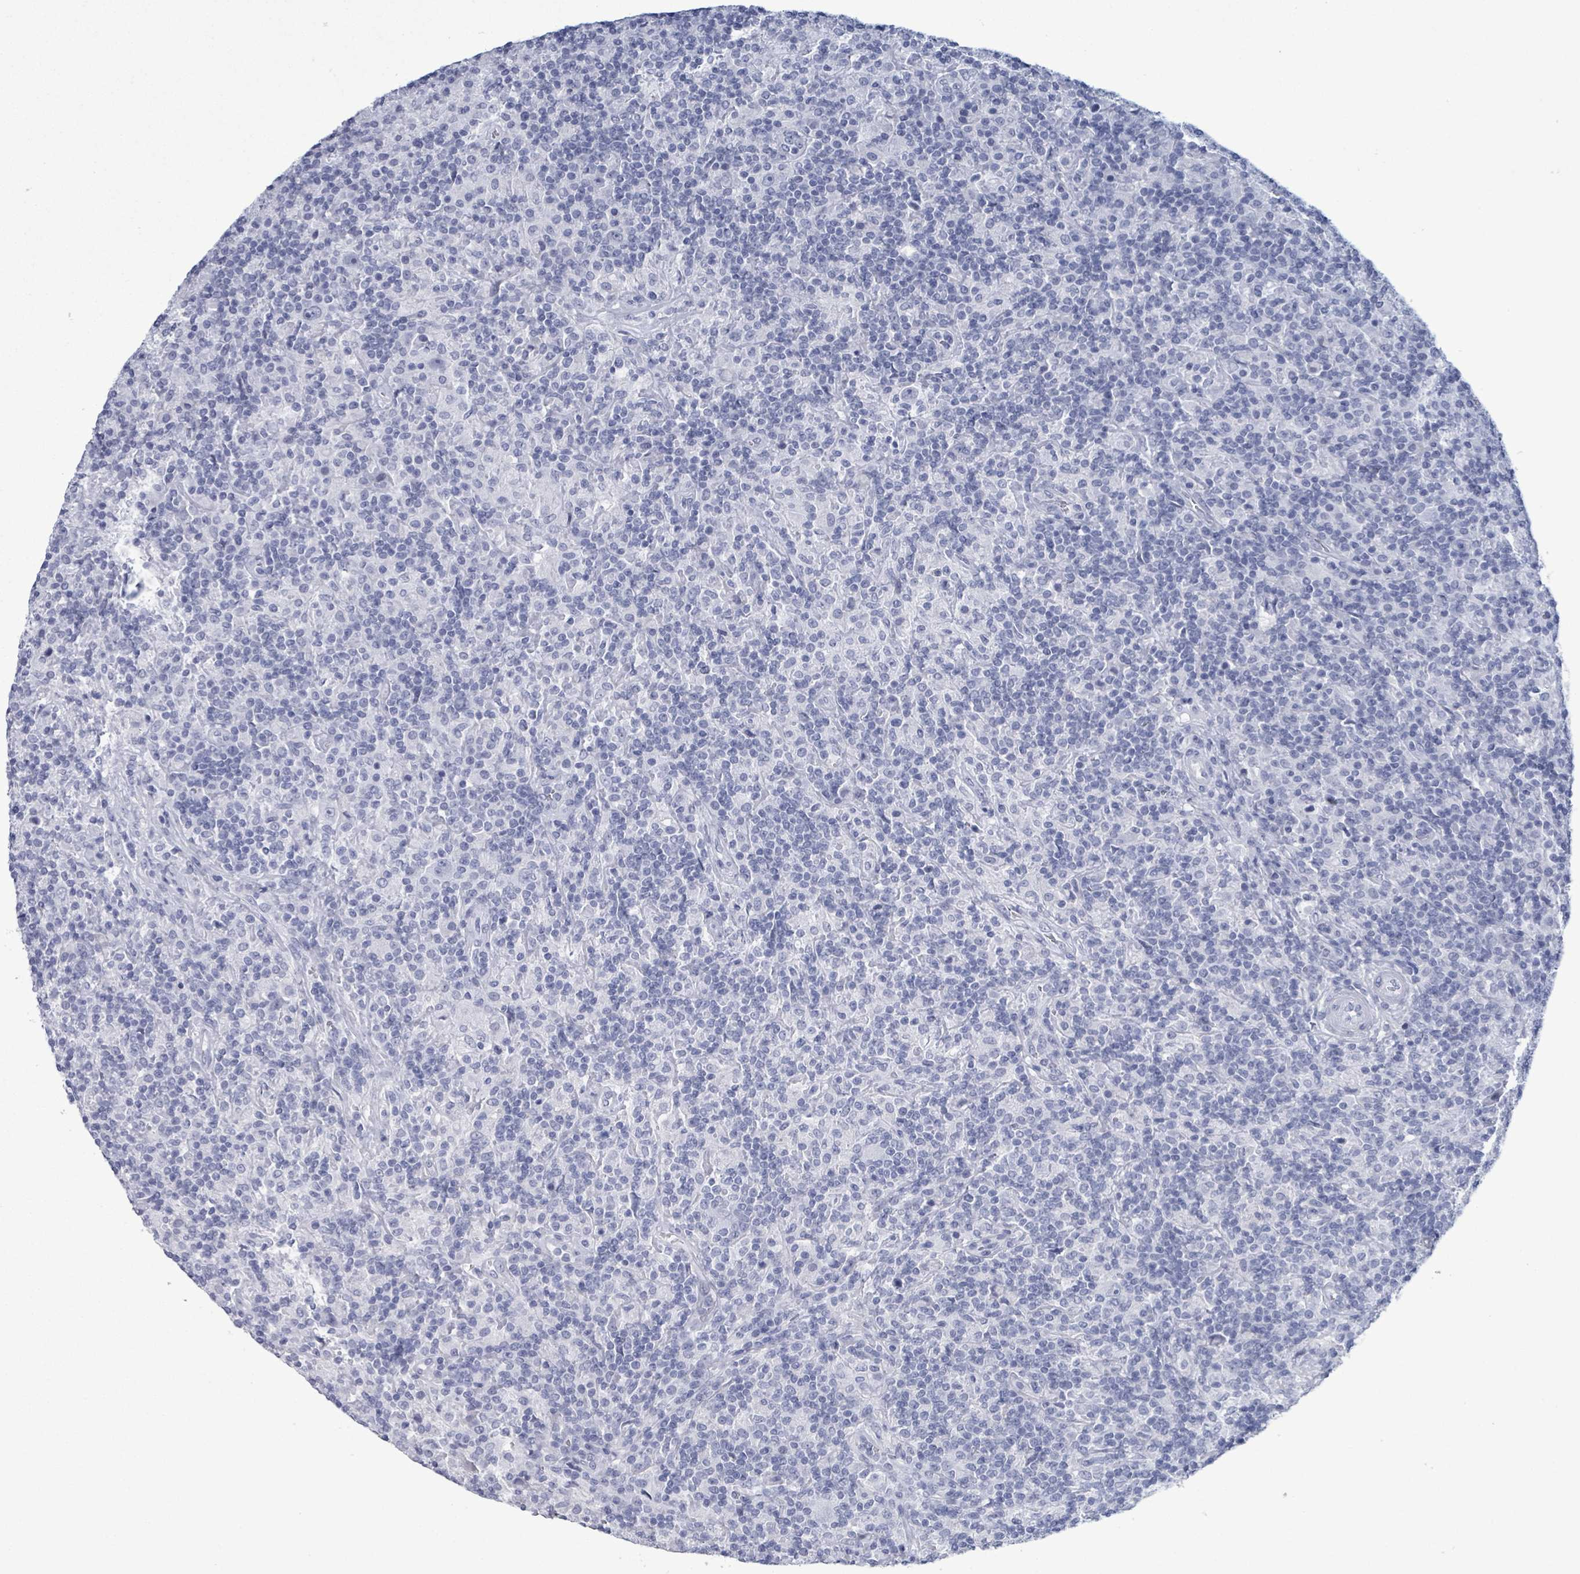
{"staining": {"intensity": "negative", "quantity": "none", "location": "none"}, "tissue": "lymphoma", "cell_type": "Tumor cells", "image_type": "cancer", "snomed": [{"axis": "morphology", "description": "Hodgkin's disease, NOS"}, {"axis": "topography", "description": "Lymph node"}], "caption": "A high-resolution micrograph shows immunohistochemistry (IHC) staining of Hodgkin's disease, which reveals no significant staining in tumor cells.", "gene": "NKX2-1", "patient": {"sex": "male", "age": 70}}